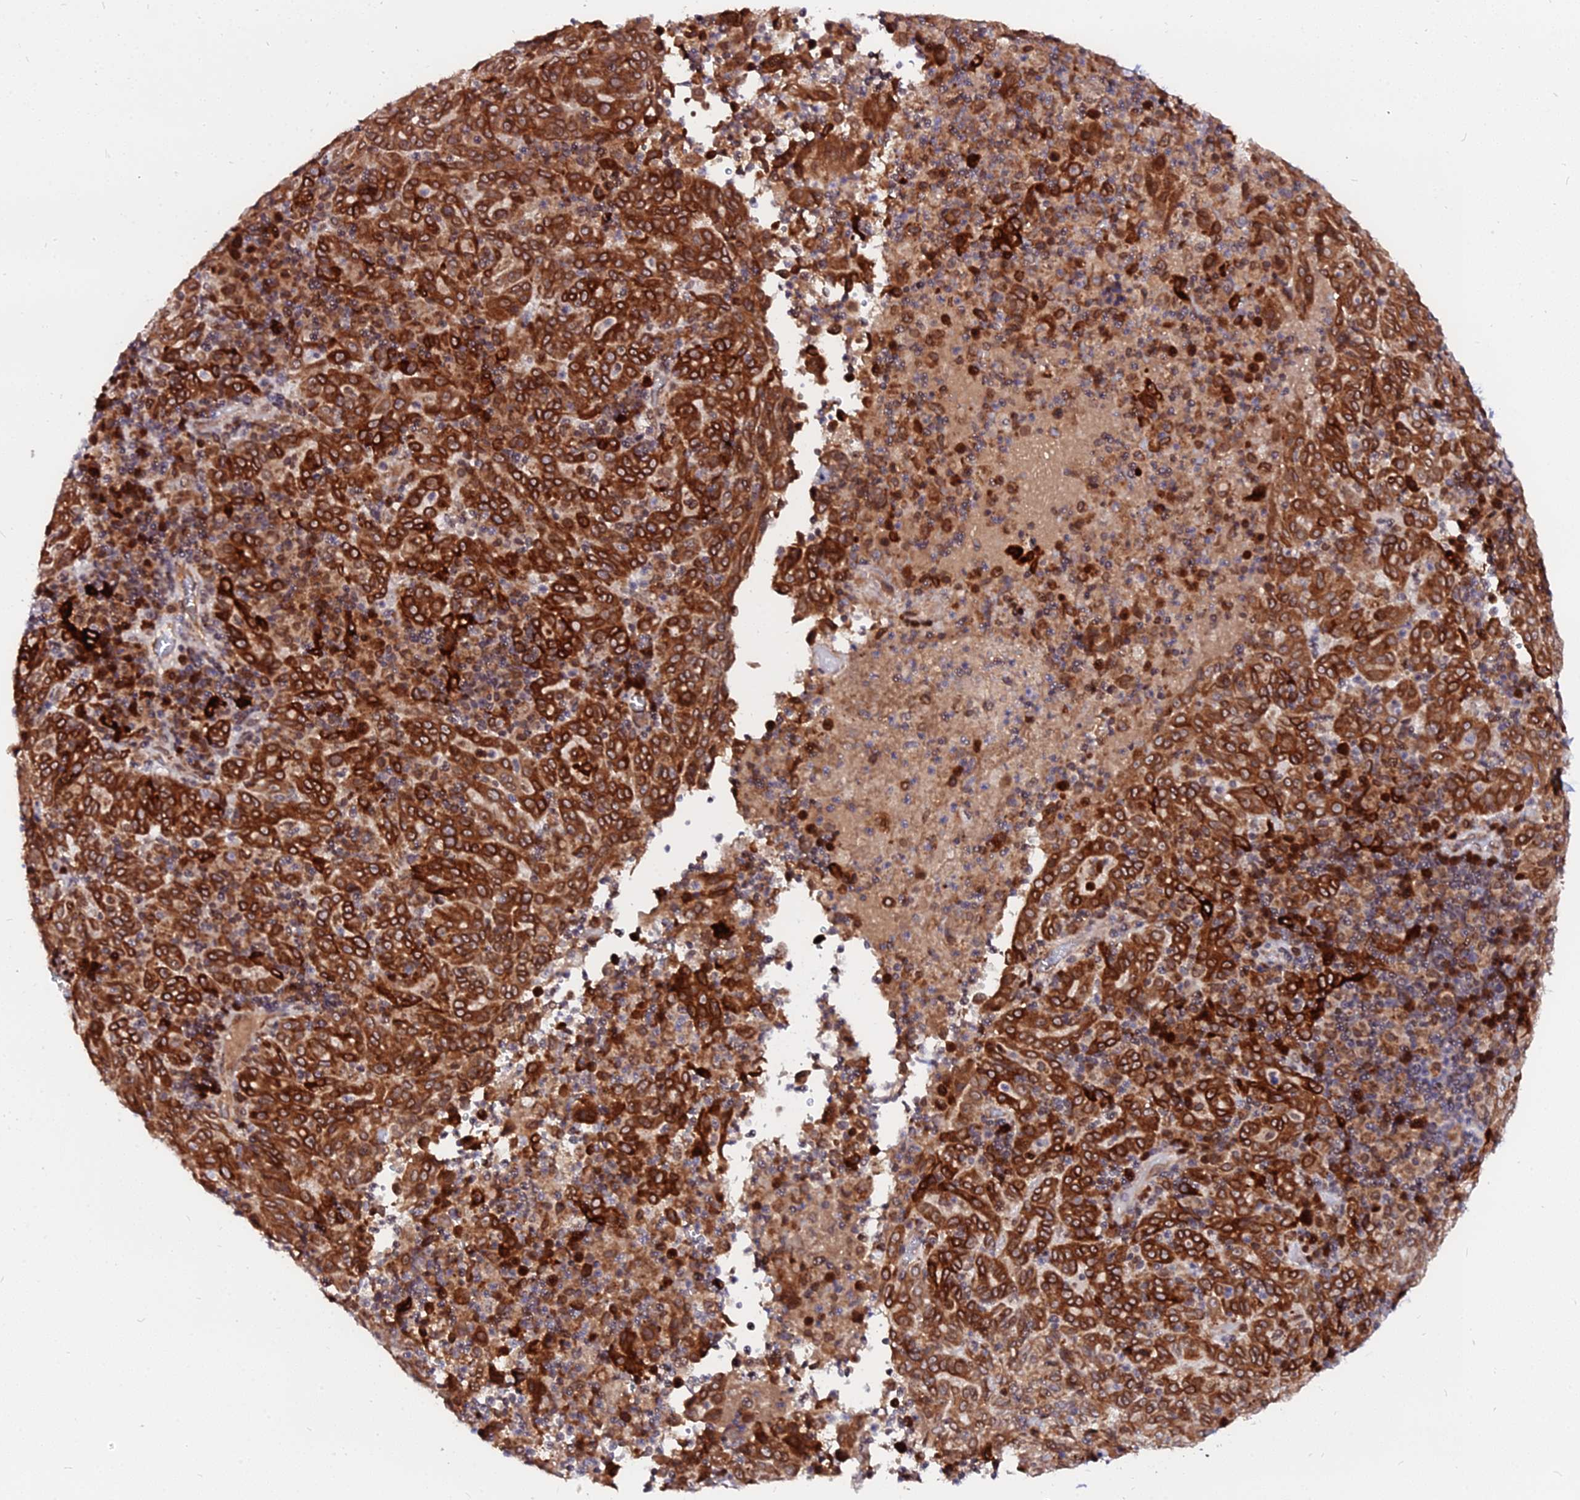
{"staining": {"intensity": "strong", "quantity": ">75%", "location": "cytoplasmic/membranous"}, "tissue": "pancreatic cancer", "cell_type": "Tumor cells", "image_type": "cancer", "snomed": [{"axis": "morphology", "description": "Adenocarcinoma, NOS"}, {"axis": "topography", "description": "Pancreas"}], "caption": "Protein staining exhibits strong cytoplasmic/membranous staining in approximately >75% of tumor cells in pancreatic adenocarcinoma.", "gene": "RNF121", "patient": {"sex": "male", "age": 63}}